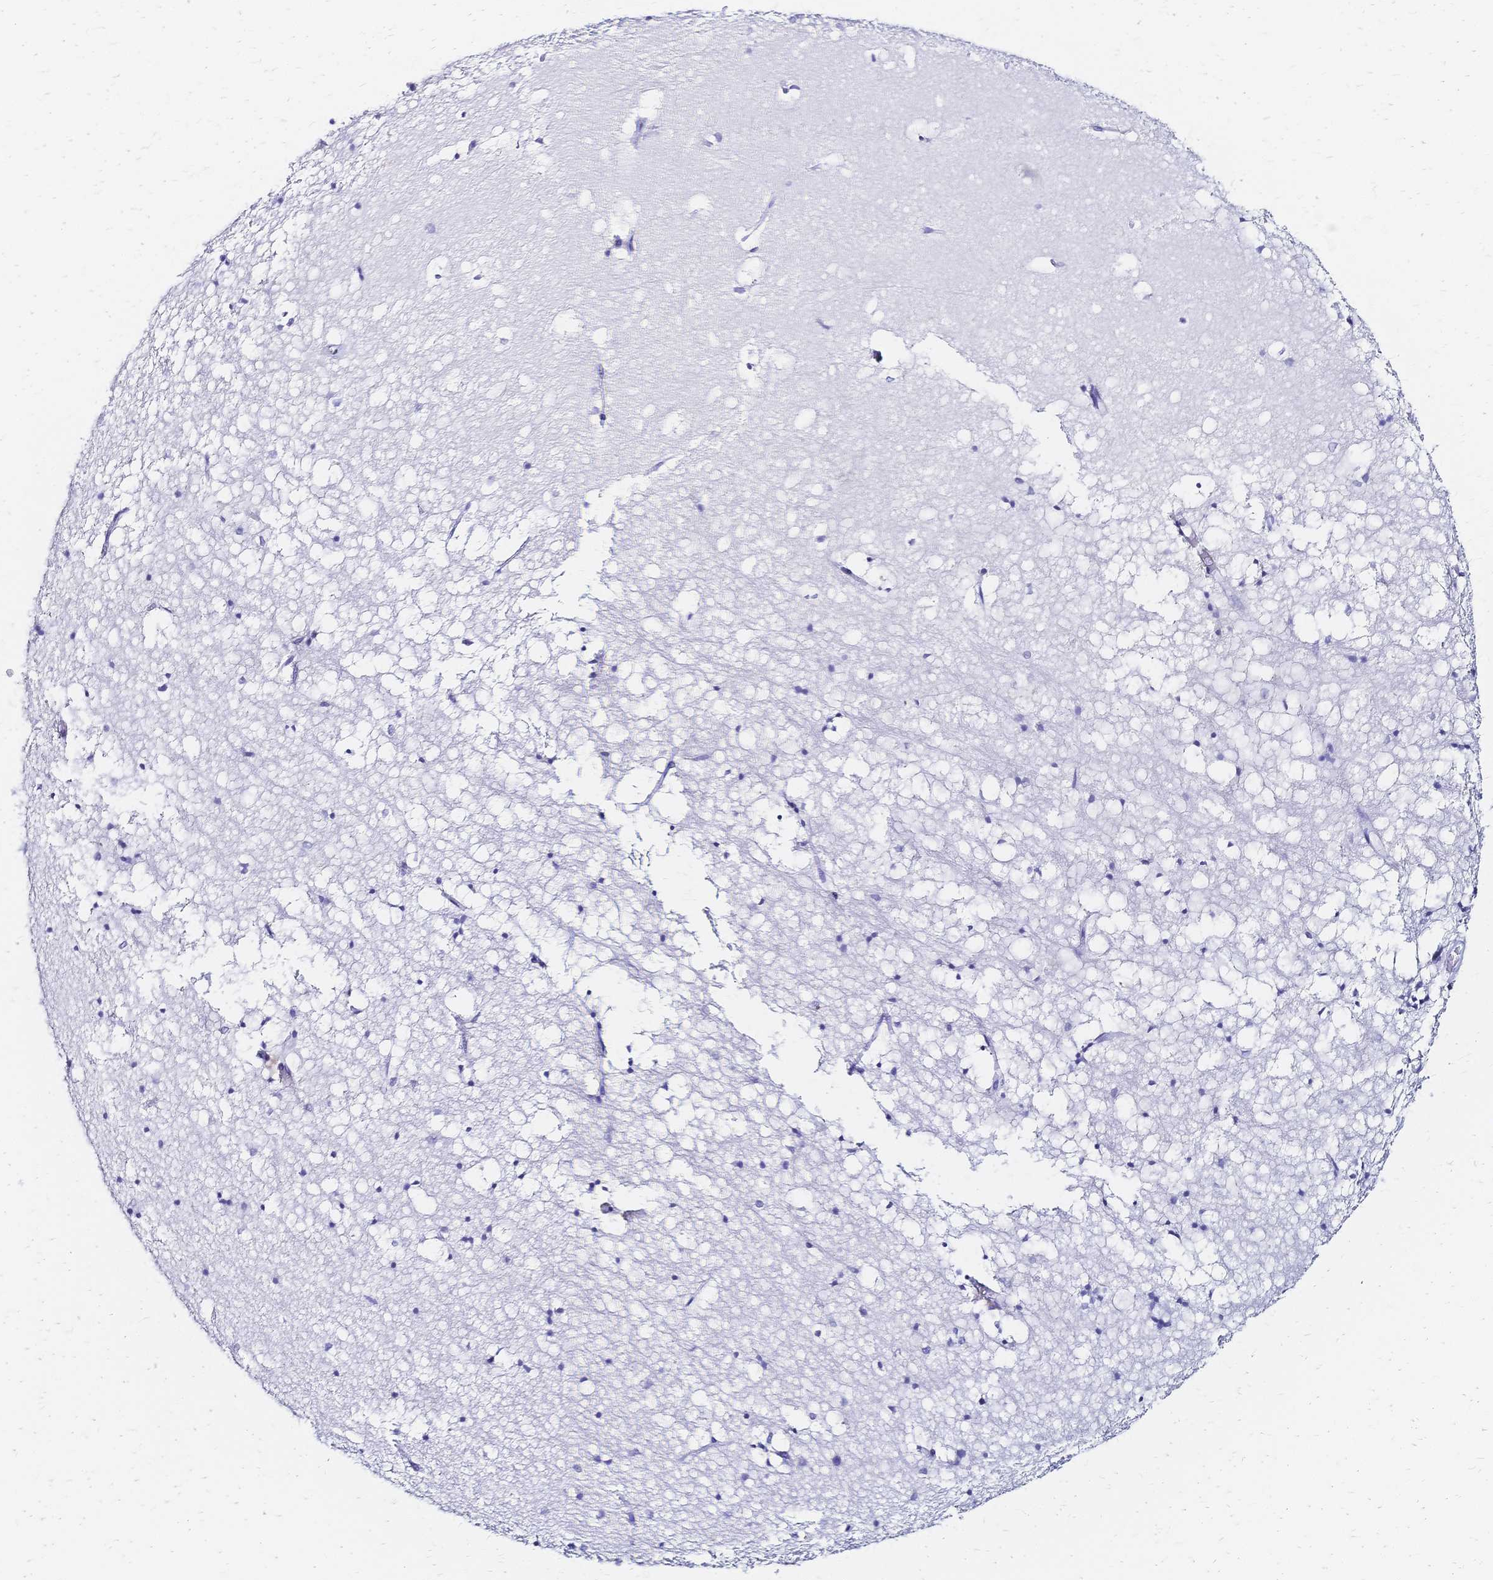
{"staining": {"intensity": "negative", "quantity": "none", "location": "none"}, "tissue": "hippocampus", "cell_type": "Glial cells", "image_type": "normal", "snomed": [{"axis": "morphology", "description": "Normal tissue, NOS"}, {"axis": "topography", "description": "Hippocampus"}], "caption": "Glial cells are negative for protein expression in benign human hippocampus. (Stains: DAB (3,3'-diaminobenzidine) immunohistochemistry with hematoxylin counter stain, Microscopy: brightfield microscopy at high magnification).", "gene": "SLC5A1", "patient": {"sex": "male", "age": 58}}